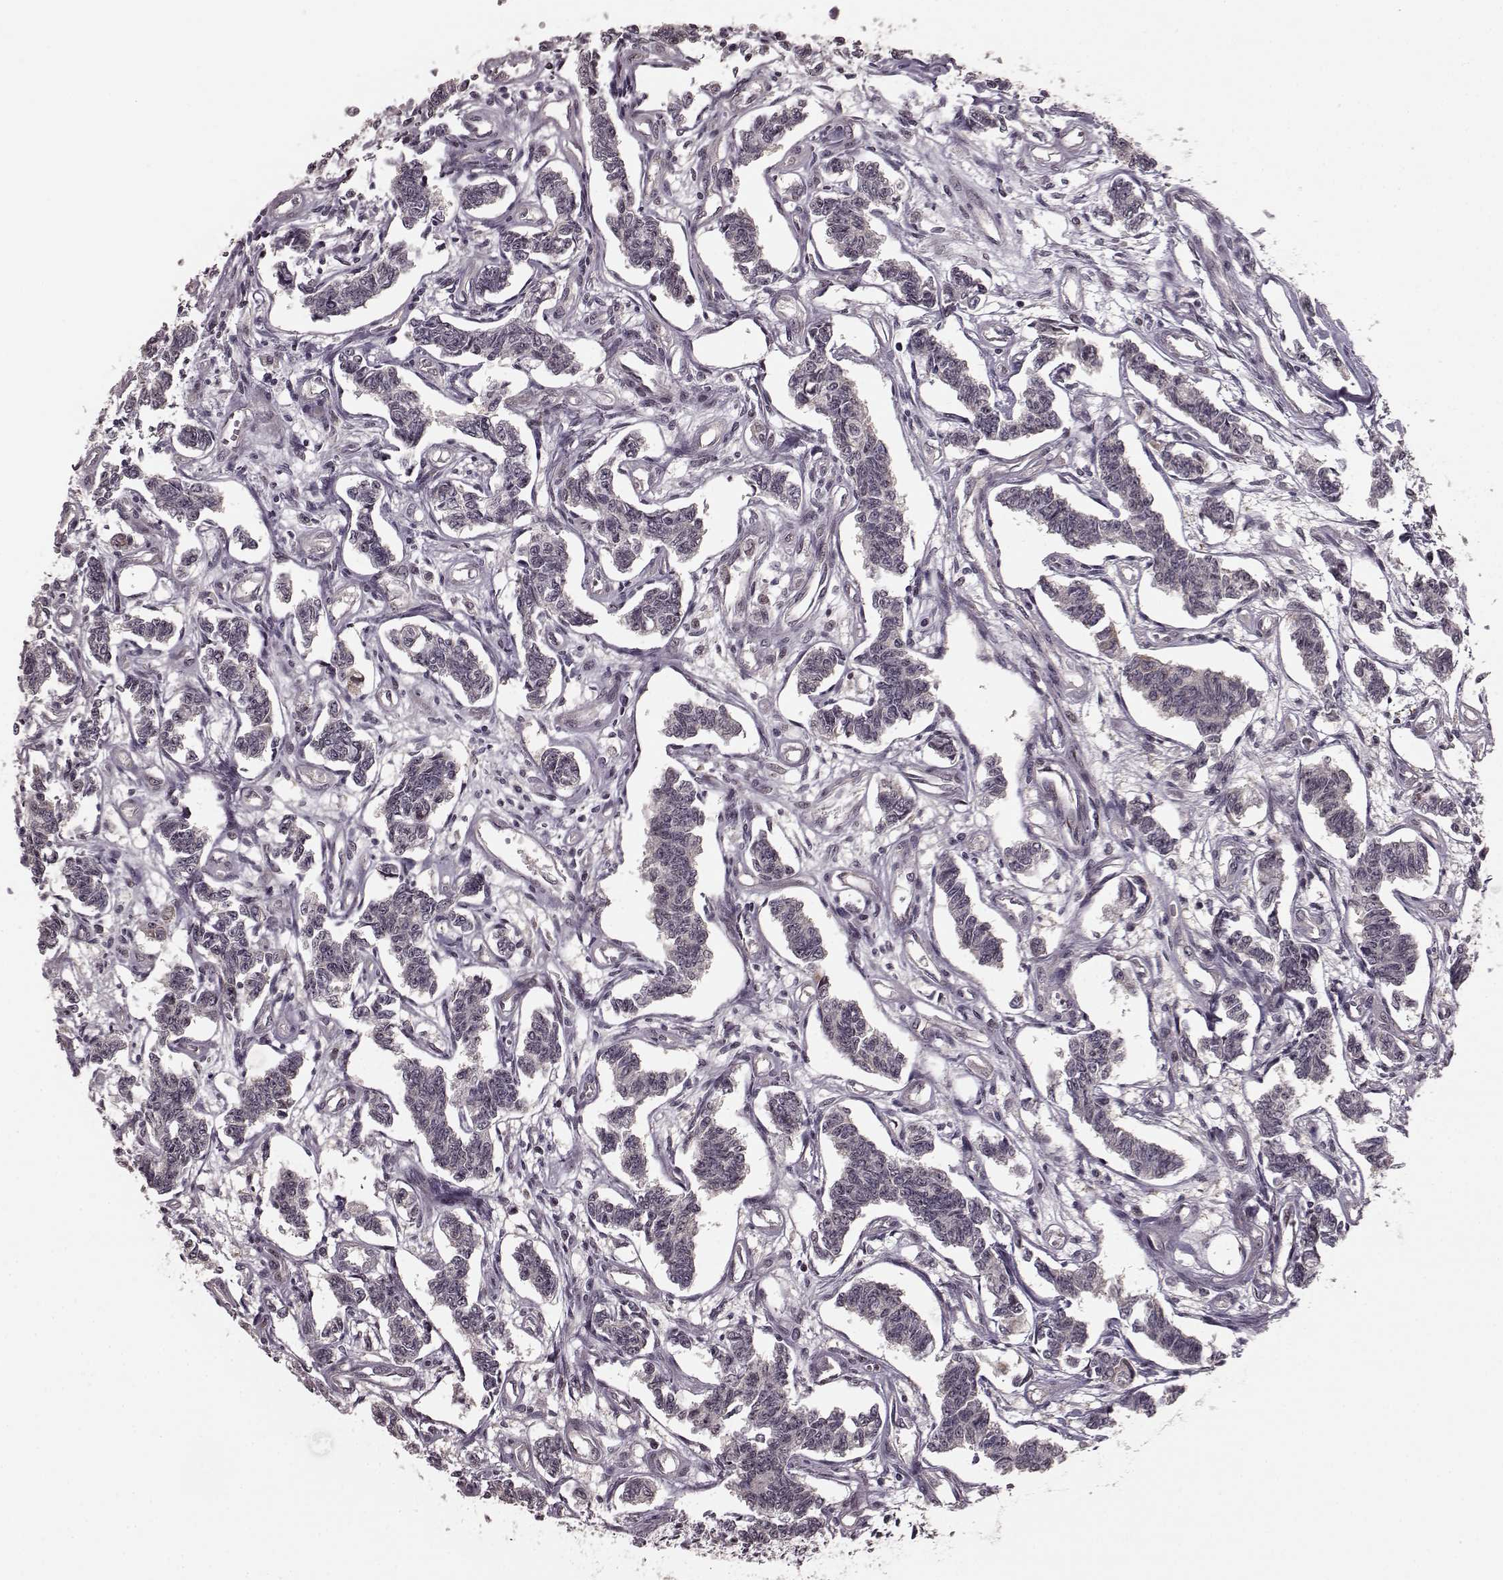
{"staining": {"intensity": "negative", "quantity": "none", "location": "none"}, "tissue": "carcinoid", "cell_type": "Tumor cells", "image_type": "cancer", "snomed": [{"axis": "morphology", "description": "Carcinoid, malignant, NOS"}, {"axis": "topography", "description": "Kidney"}], "caption": "There is no significant expression in tumor cells of carcinoid.", "gene": "PLCB4", "patient": {"sex": "female", "age": 41}}